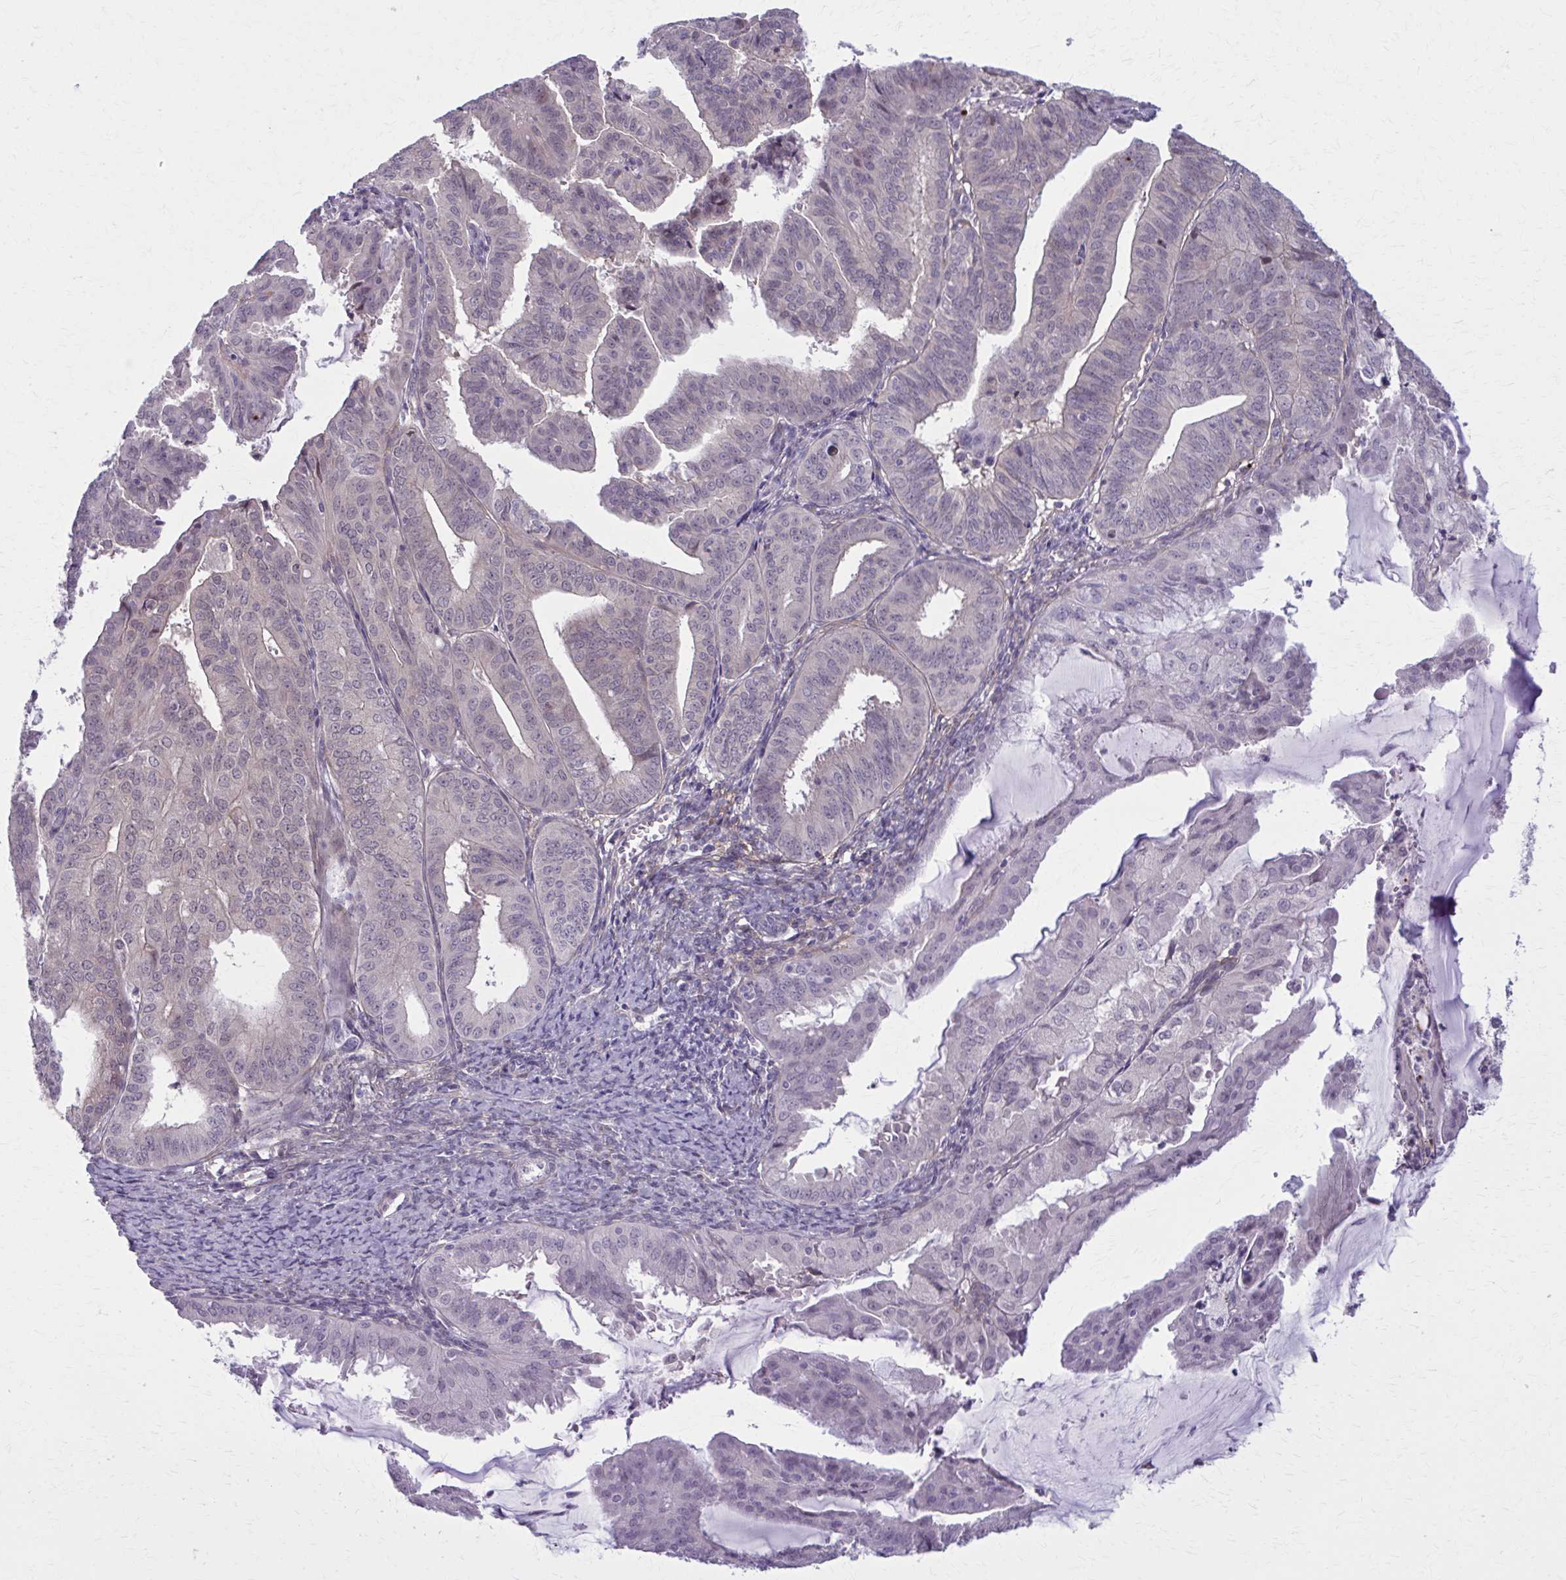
{"staining": {"intensity": "weak", "quantity": "<25%", "location": "cytoplasmic/membranous"}, "tissue": "endometrial cancer", "cell_type": "Tumor cells", "image_type": "cancer", "snomed": [{"axis": "morphology", "description": "Adenocarcinoma, NOS"}, {"axis": "topography", "description": "Endometrium"}], "caption": "DAB immunohistochemical staining of human endometrial cancer displays no significant positivity in tumor cells.", "gene": "NUMBL", "patient": {"sex": "female", "age": 70}}